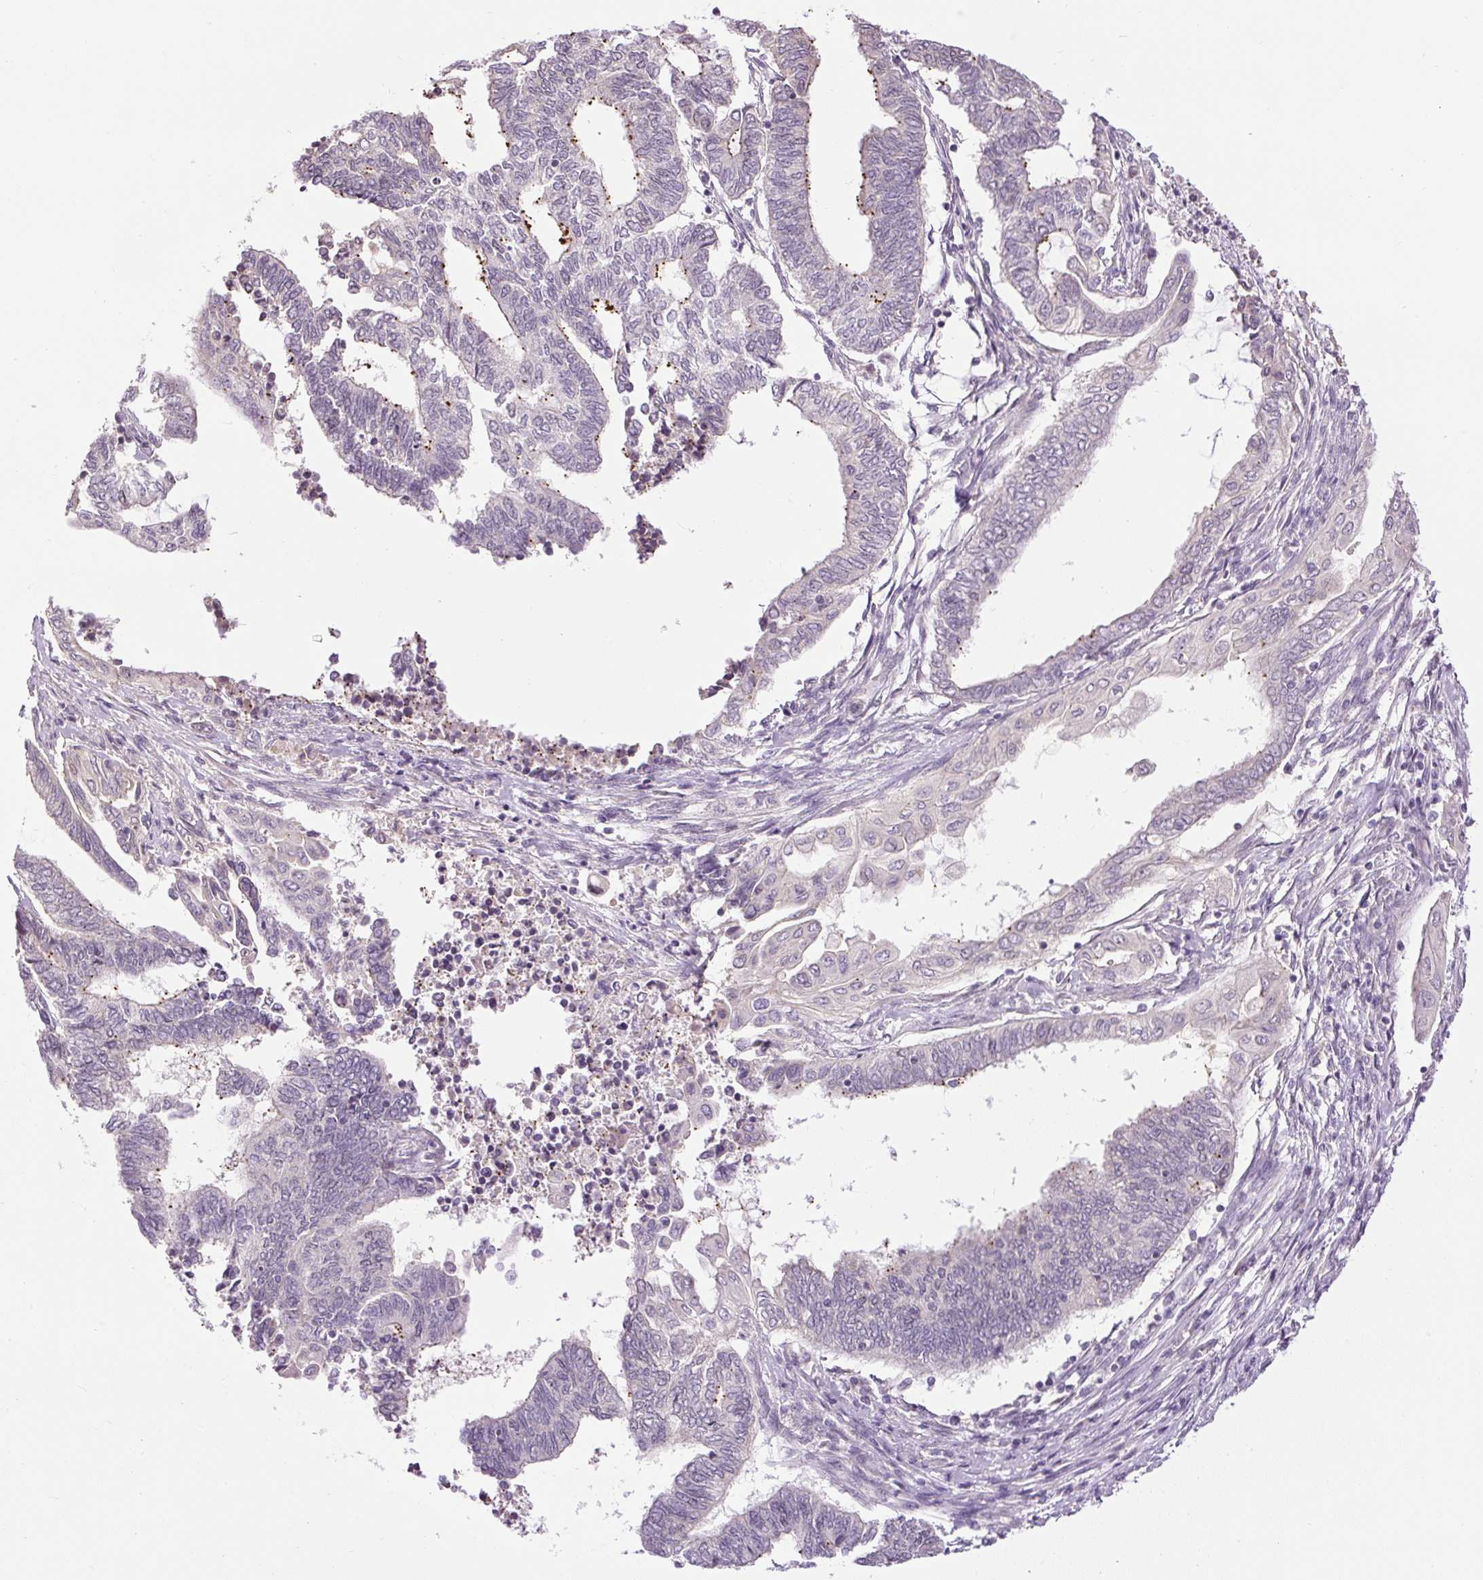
{"staining": {"intensity": "weak", "quantity": "<25%", "location": "nuclear"}, "tissue": "endometrial cancer", "cell_type": "Tumor cells", "image_type": "cancer", "snomed": [{"axis": "morphology", "description": "Adenocarcinoma, NOS"}, {"axis": "topography", "description": "Uterus"}, {"axis": "topography", "description": "Endometrium"}], "caption": "A histopathology image of endometrial cancer stained for a protein exhibits no brown staining in tumor cells.", "gene": "RACGAP1", "patient": {"sex": "female", "age": 70}}